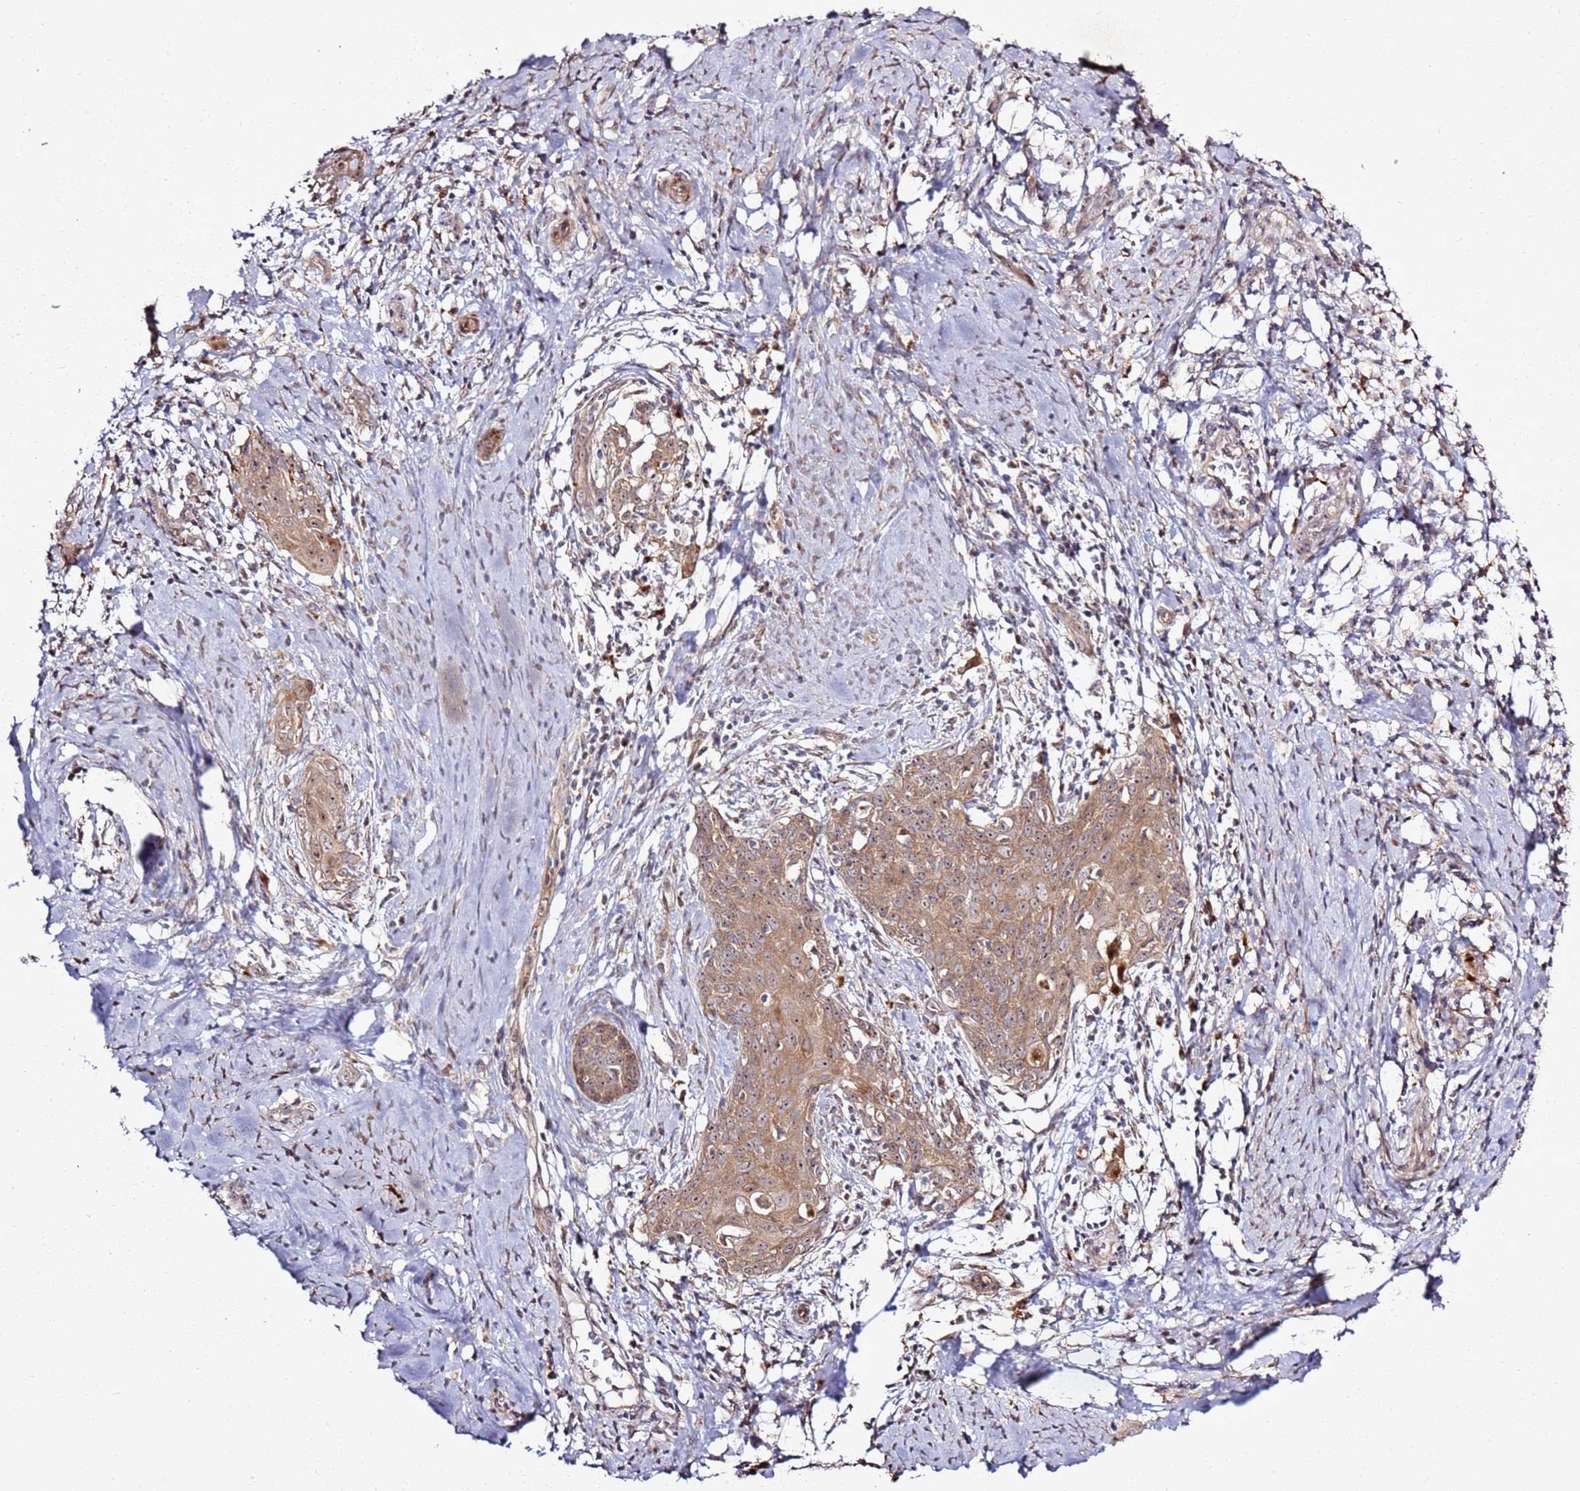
{"staining": {"intensity": "moderate", "quantity": ">75%", "location": "cytoplasmic/membranous,nuclear"}, "tissue": "cervical cancer", "cell_type": "Tumor cells", "image_type": "cancer", "snomed": [{"axis": "morphology", "description": "Squamous cell carcinoma, NOS"}, {"axis": "topography", "description": "Cervix"}], "caption": "Squamous cell carcinoma (cervical) stained for a protein demonstrates moderate cytoplasmic/membranous and nuclear positivity in tumor cells. (DAB = brown stain, brightfield microscopy at high magnification).", "gene": "CNPY1", "patient": {"sex": "female", "age": 52}}